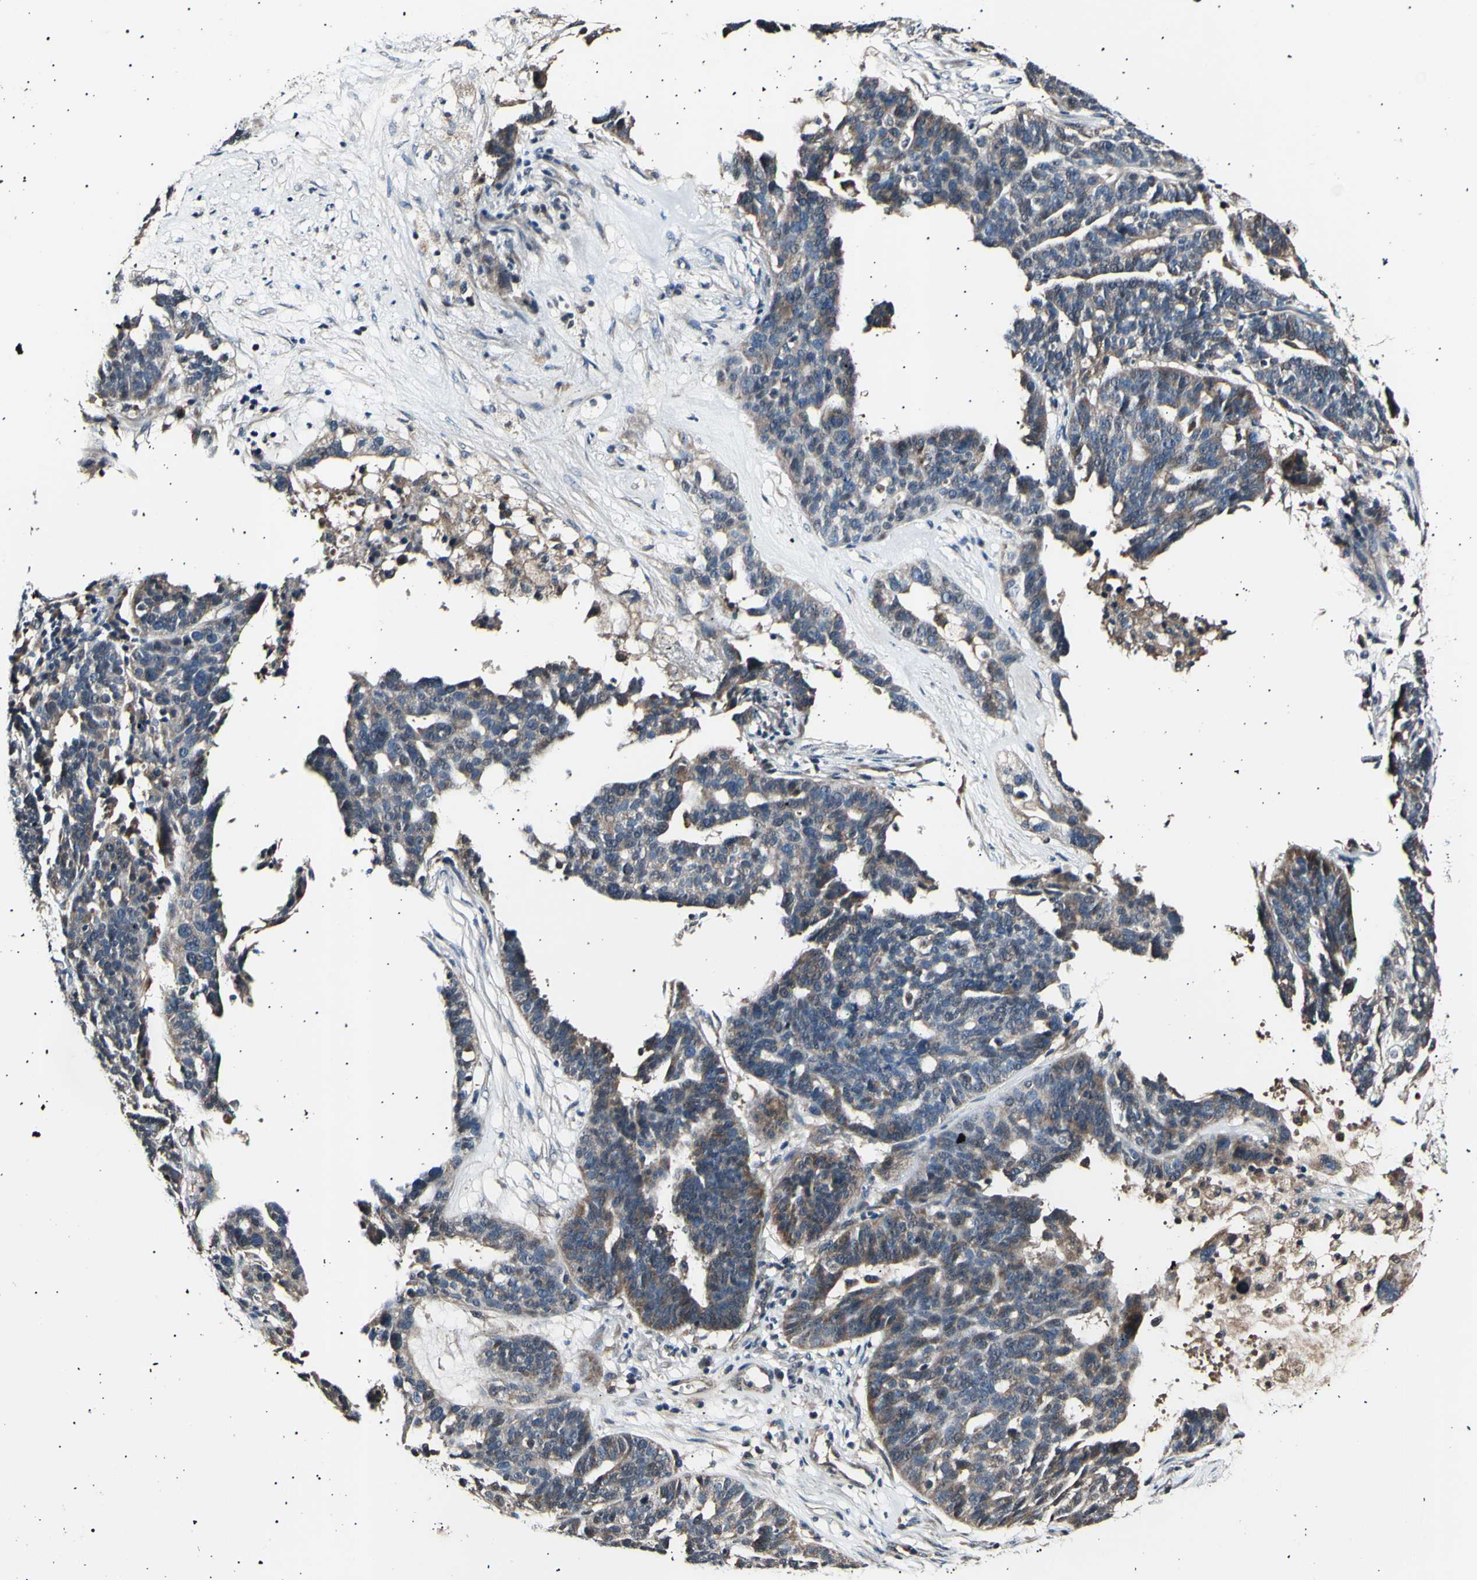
{"staining": {"intensity": "weak", "quantity": ">75%", "location": "cytoplasmic/membranous"}, "tissue": "ovarian cancer", "cell_type": "Tumor cells", "image_type": "cancer", "snomed": [{"axis": "morphology", "description": "Cystadenocarcinoma, serous, NOS"}, {"axis": "topography", "description": "Ovary"}], "caption": "The photomicrograph reveals staining of ovarian serous cystadenocarcinoma, revealing weak cytoplasmic/membranous protein expression (brown color) within tumor cells.", "gene": "ITGA6", "patient": {"sex": "female", "age": 59}}